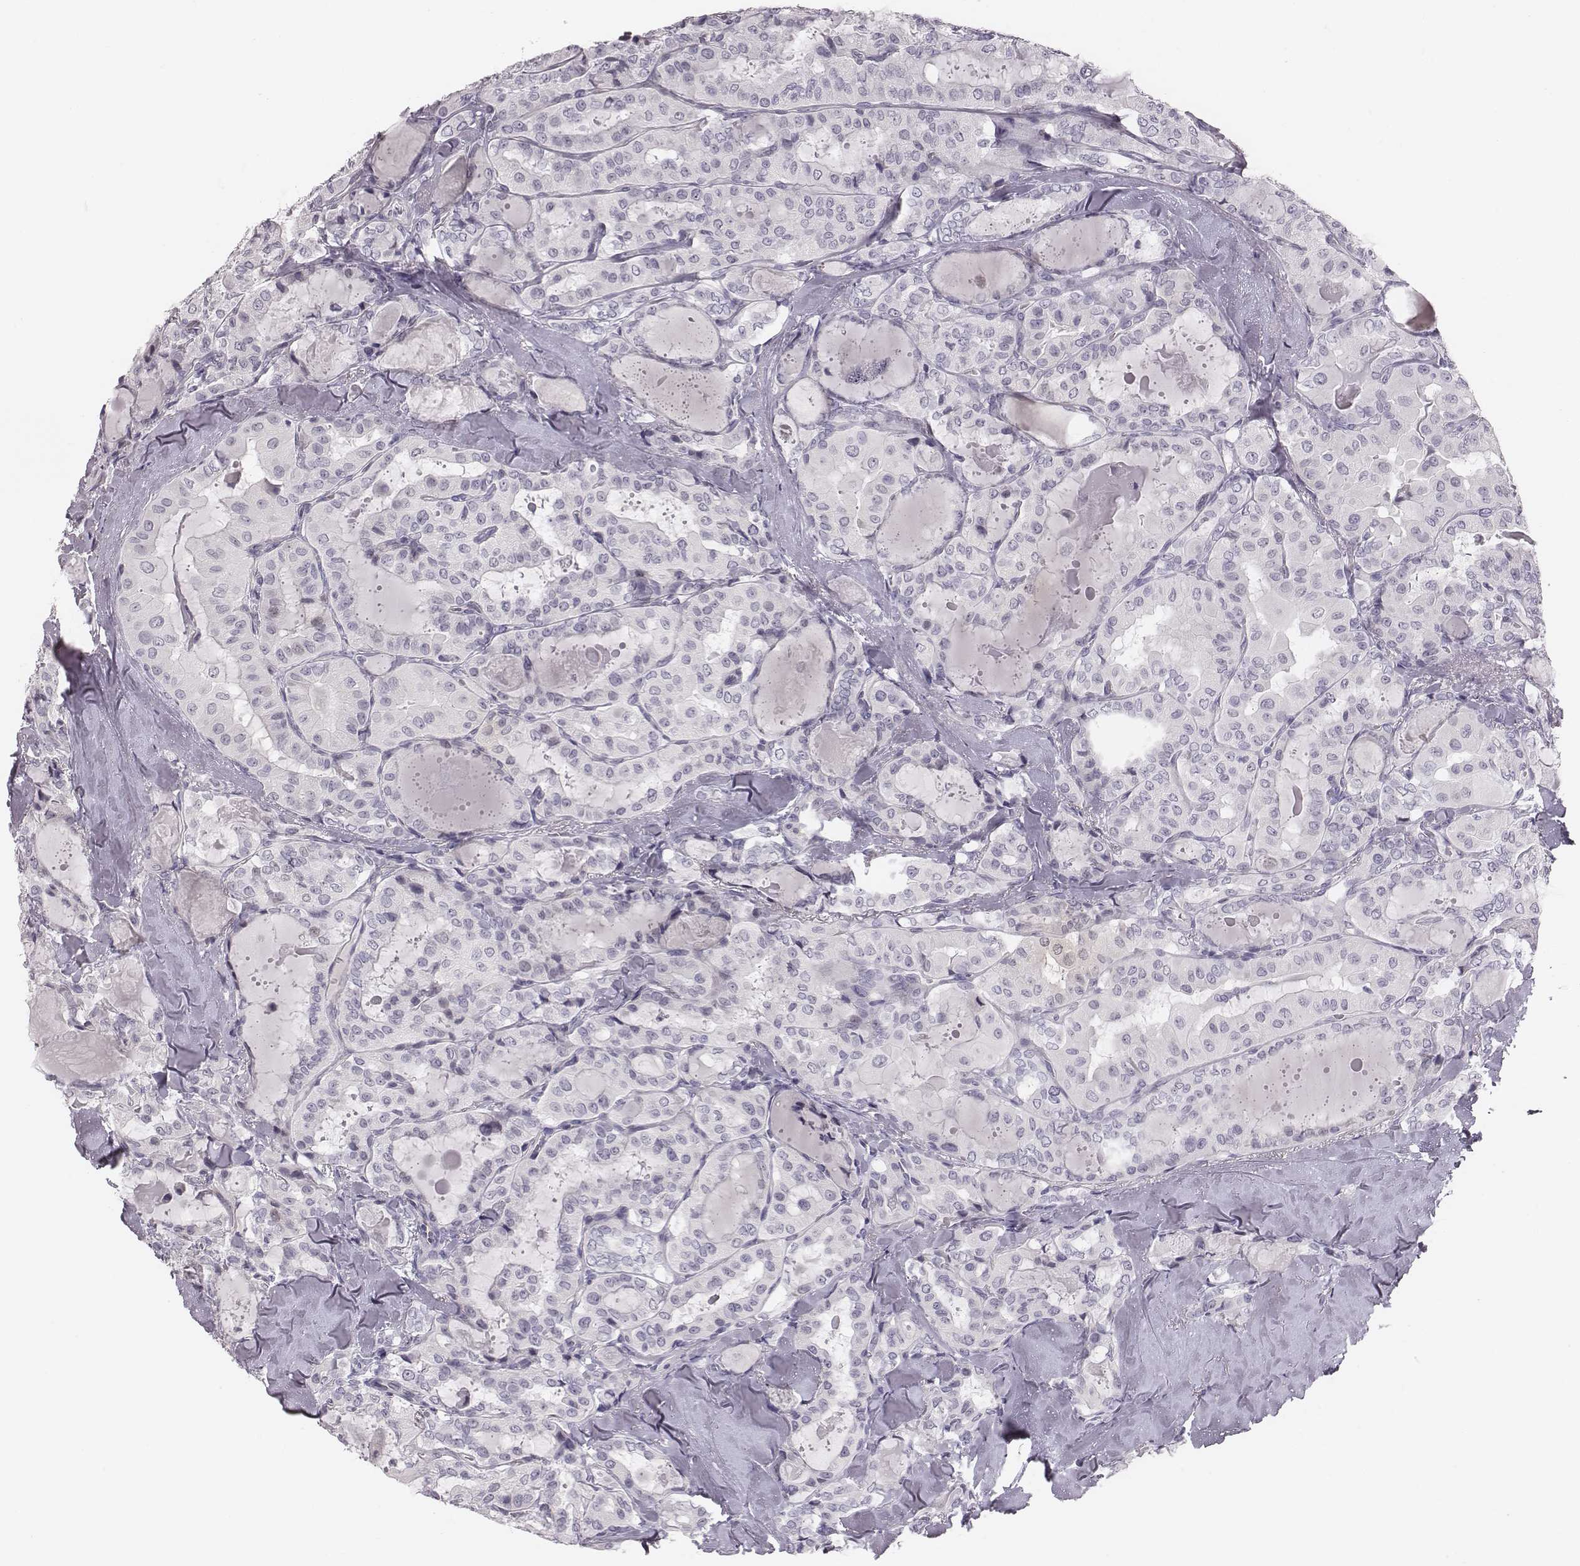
{"staining": {"intensity": "negative", "quantity": "none", "location": "none"}, "tissue": "thyroid cancer", "cell_type": "Tumor cells", "image_type": "cancer", "snomed": [{"axis": "morphology", "description": "Papillary adenocarcinoma, NOS"}, {"axis": "topography", "description": "Thyroid gland"}], "caption": "High power microscopy image of an IHC photomicrograph of thyroid cancer (papillary adenocarcinoma), revealing no significant expression in tumor cells.", "gene": "CACNG4", "patient": {"sex": "female", "age": 41}}